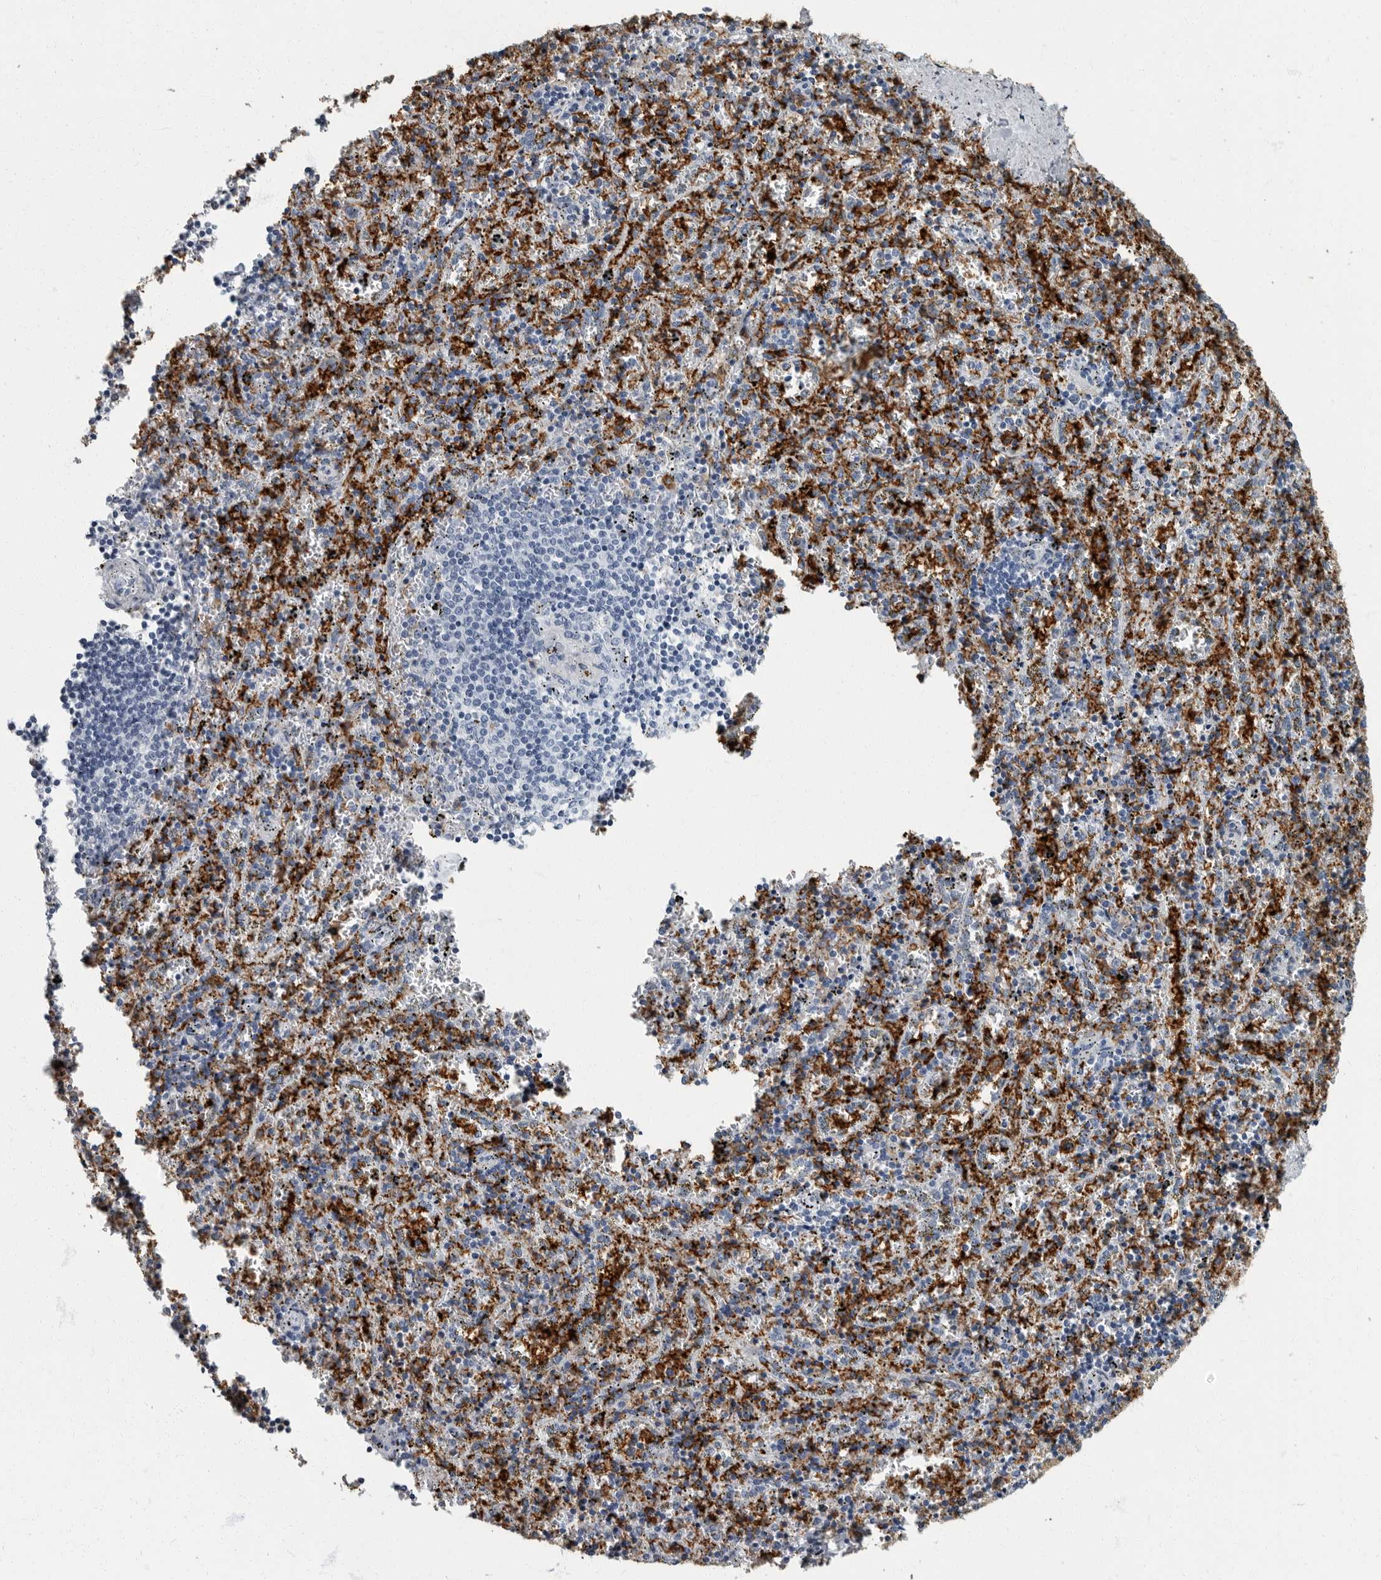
{"staining": {"intensity": "strong", "quantity": "25%-75%", "location": "cytoplasmic/membranous"}, "tissue": "spleen", "cell_type": "Cells in red pulp", "image_type": "normal", "snomed": [{"axis": "morphology", "description": "Normal tissue, NOS"}, {"axis": "topography", "description": "Spleen"}], "caption": "Protein staining displays strong cytoplasmic/membranous staining in approximately 25%-75% of cells in red pulp in normal spleen. The protein is shown in brown color, while the nuclei are stained blue.", "gene": "FCER1G", "patient": {"sex": "male", "age": 11}}